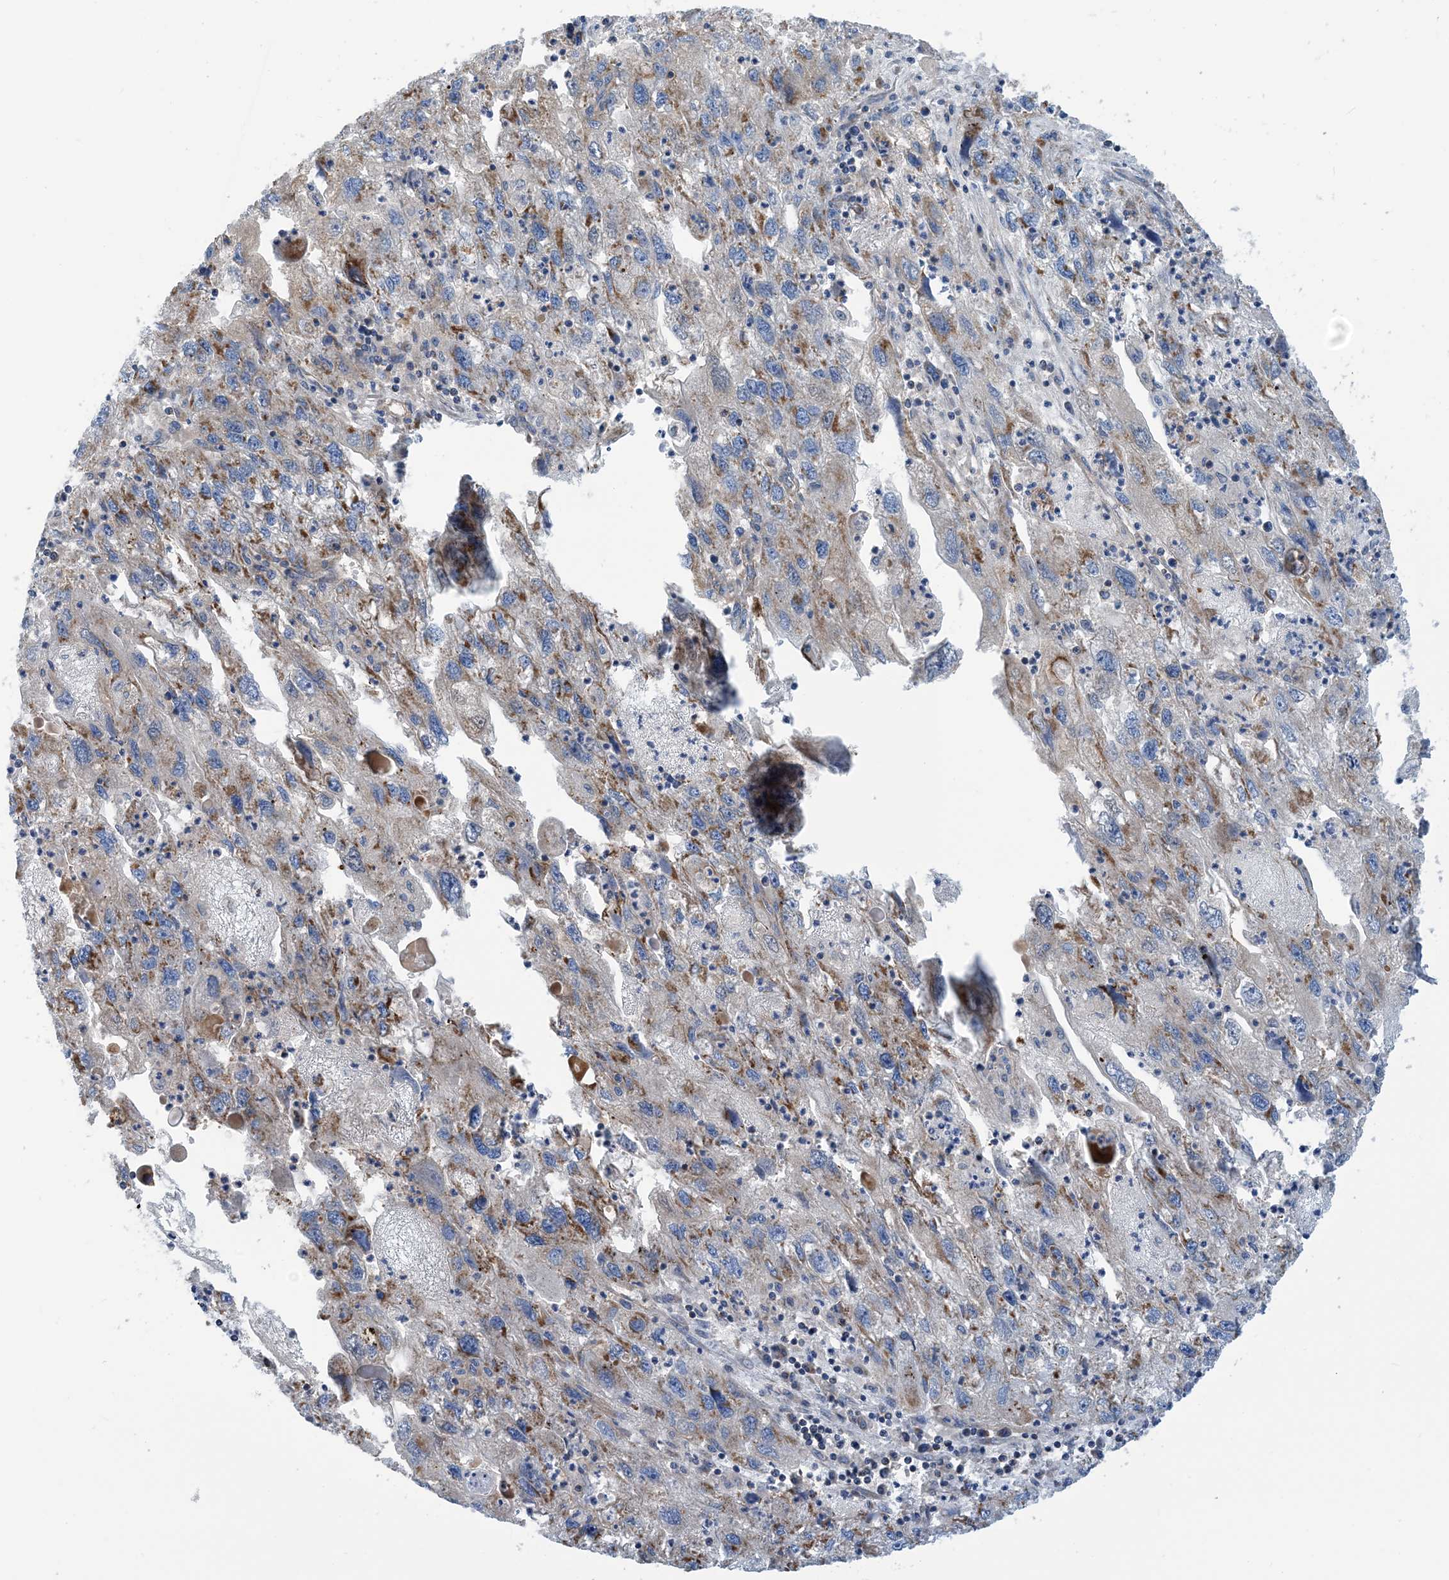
{"staining": {"intensity": "moderate", "quantity": ">75%", "location": "cytoplasmic/membranous"}, "tissue": "endometrial cancer", "cell_type": "Tumor cells", "image_type": "cancer", "snomed": [{"axis": "morphology", "description": "Adenocarcinoma, NOS"}, {"axis": "topography", "description": "Endometrium"}], "caption": "A brown stain labels moderate cytoplasmic/membranous positivity of a protein in human endometrial cancer (adenocarcinoma) tumor cells.", "gene": "PHOSPHO2", "patient": {"sex": "female", "age": 49}}